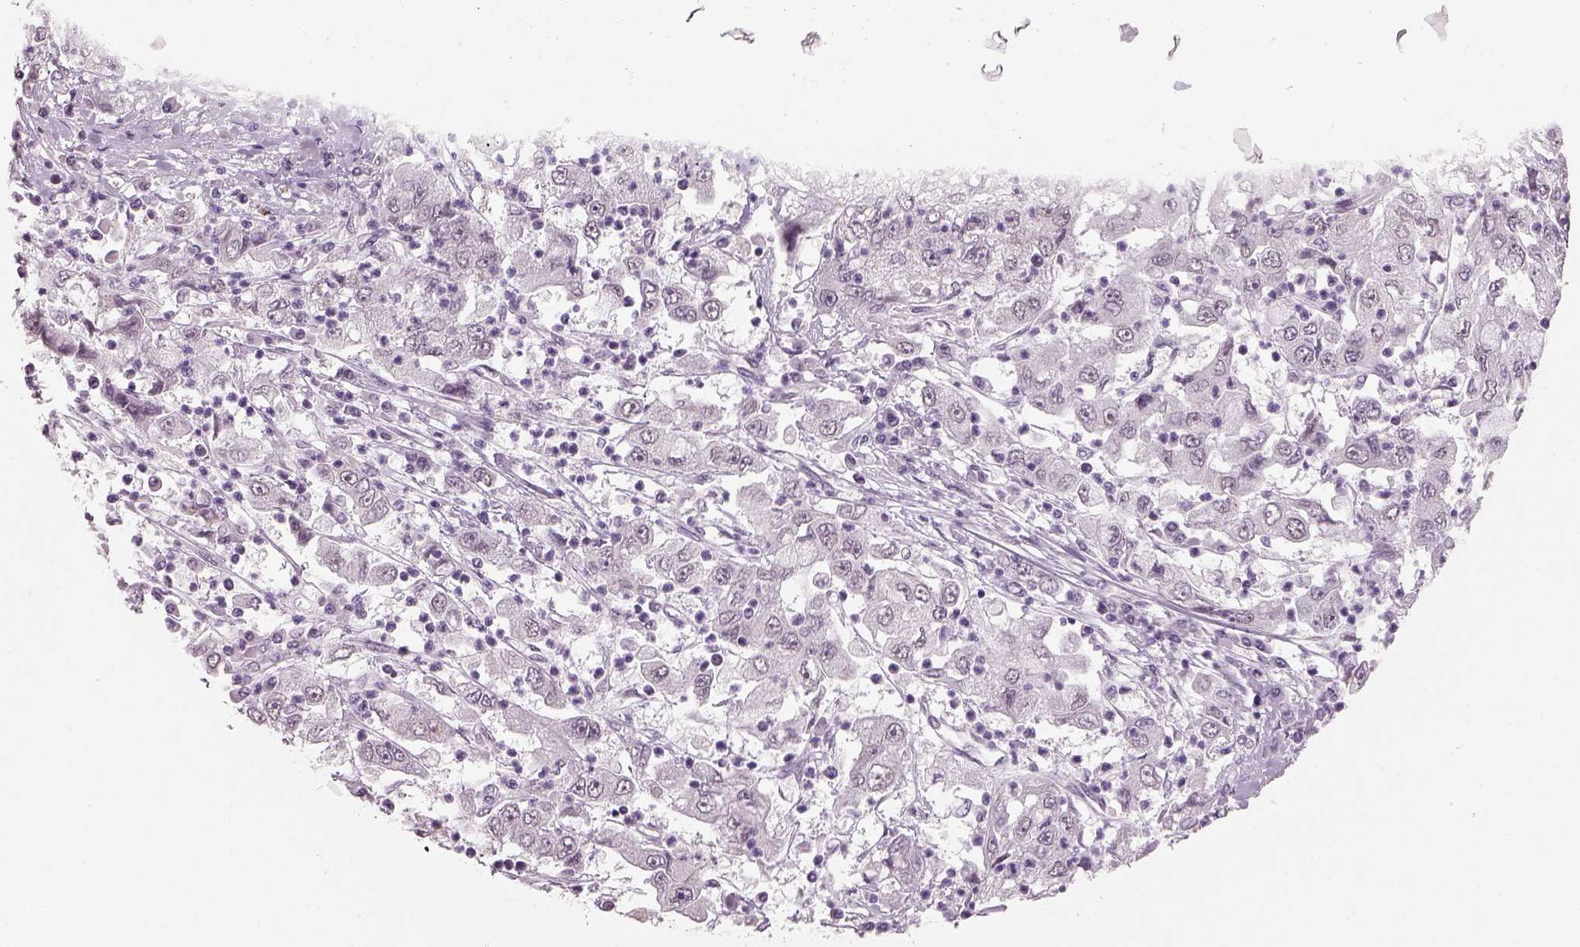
{"staining": {"intensity": "negative", "quantity": "none", "location": "none"}, "tissue": "cervical cancer", "cell_type": "Tumor cells", "image_type": "cancer", "snomed": [{"axis": "morphology", "description": "Squamous cell carcinoma, NOS"}, {"axis": "topography", "description": "Cervix"}], "caption": "An IHC histopathology image of cervical cancer (squamous cell carcinoma) is shown. There is no staining in tumor cells of cervical cancer (squamous cell carcinoma).", "gene": "NAT8", "patient": {"sex": "female", "age": 36}}